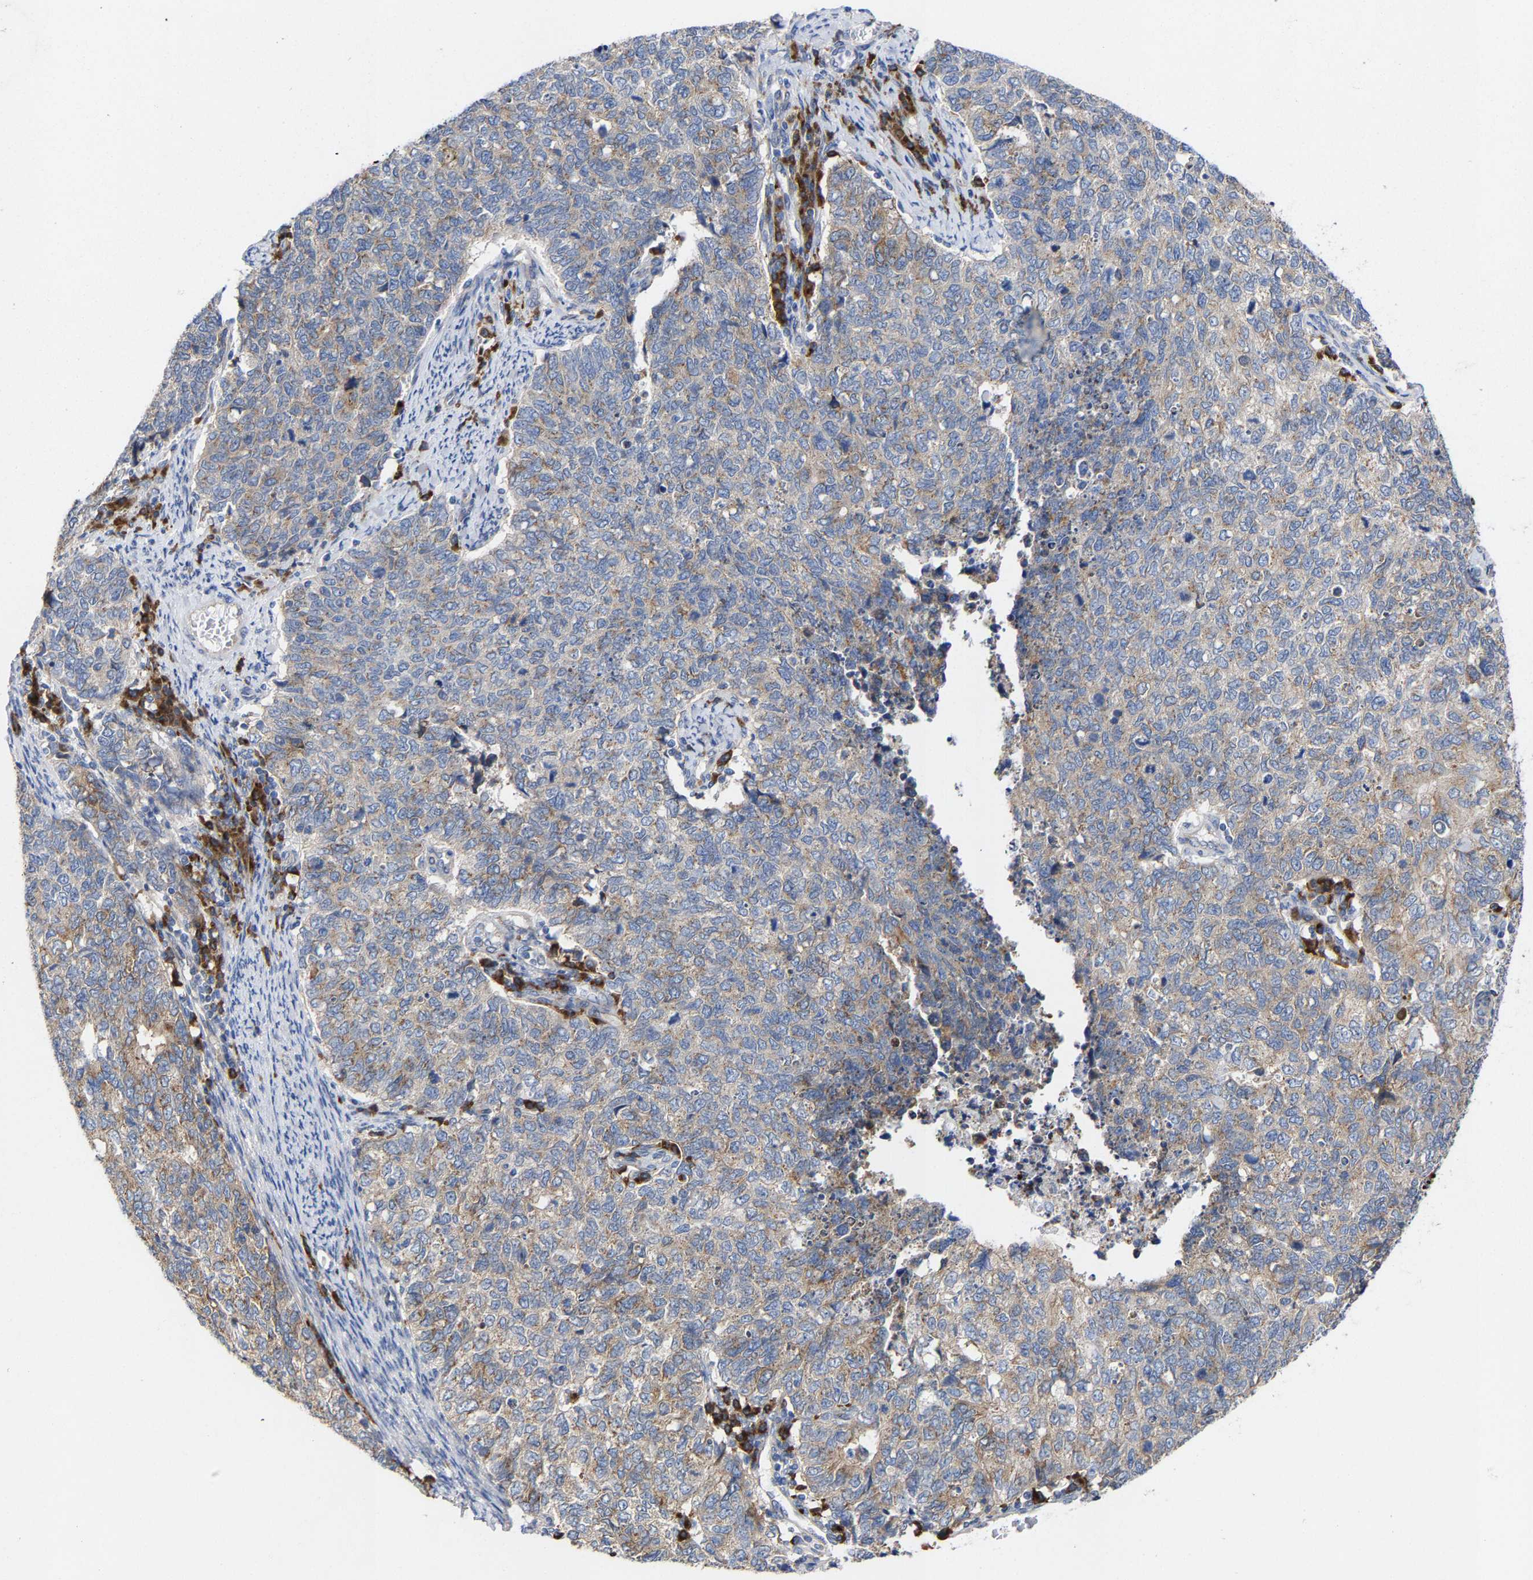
{"staining": {"intensity": "weak", "quantity": "25%-75%", "location": "cytoplasmic/membranous"}, "tissue": "cervical cancer", "cell_type": "Tumor cells", "image_type": "cancer", "snomed": [{"axis": "morphology", "description": "Squamous cell carcinoma, NOS"}, {"axis": "topography", "description": "Cervix"}], "caption": "Cervical squamous cell carcinoma tissue reveals weak cytoplasmic/membranous expression in about 25%-75% of tumor cells, visualized by immunohistochemistry.", "gene": "PPP1R15A", "patient": {"sex": "female", "age": 63}}